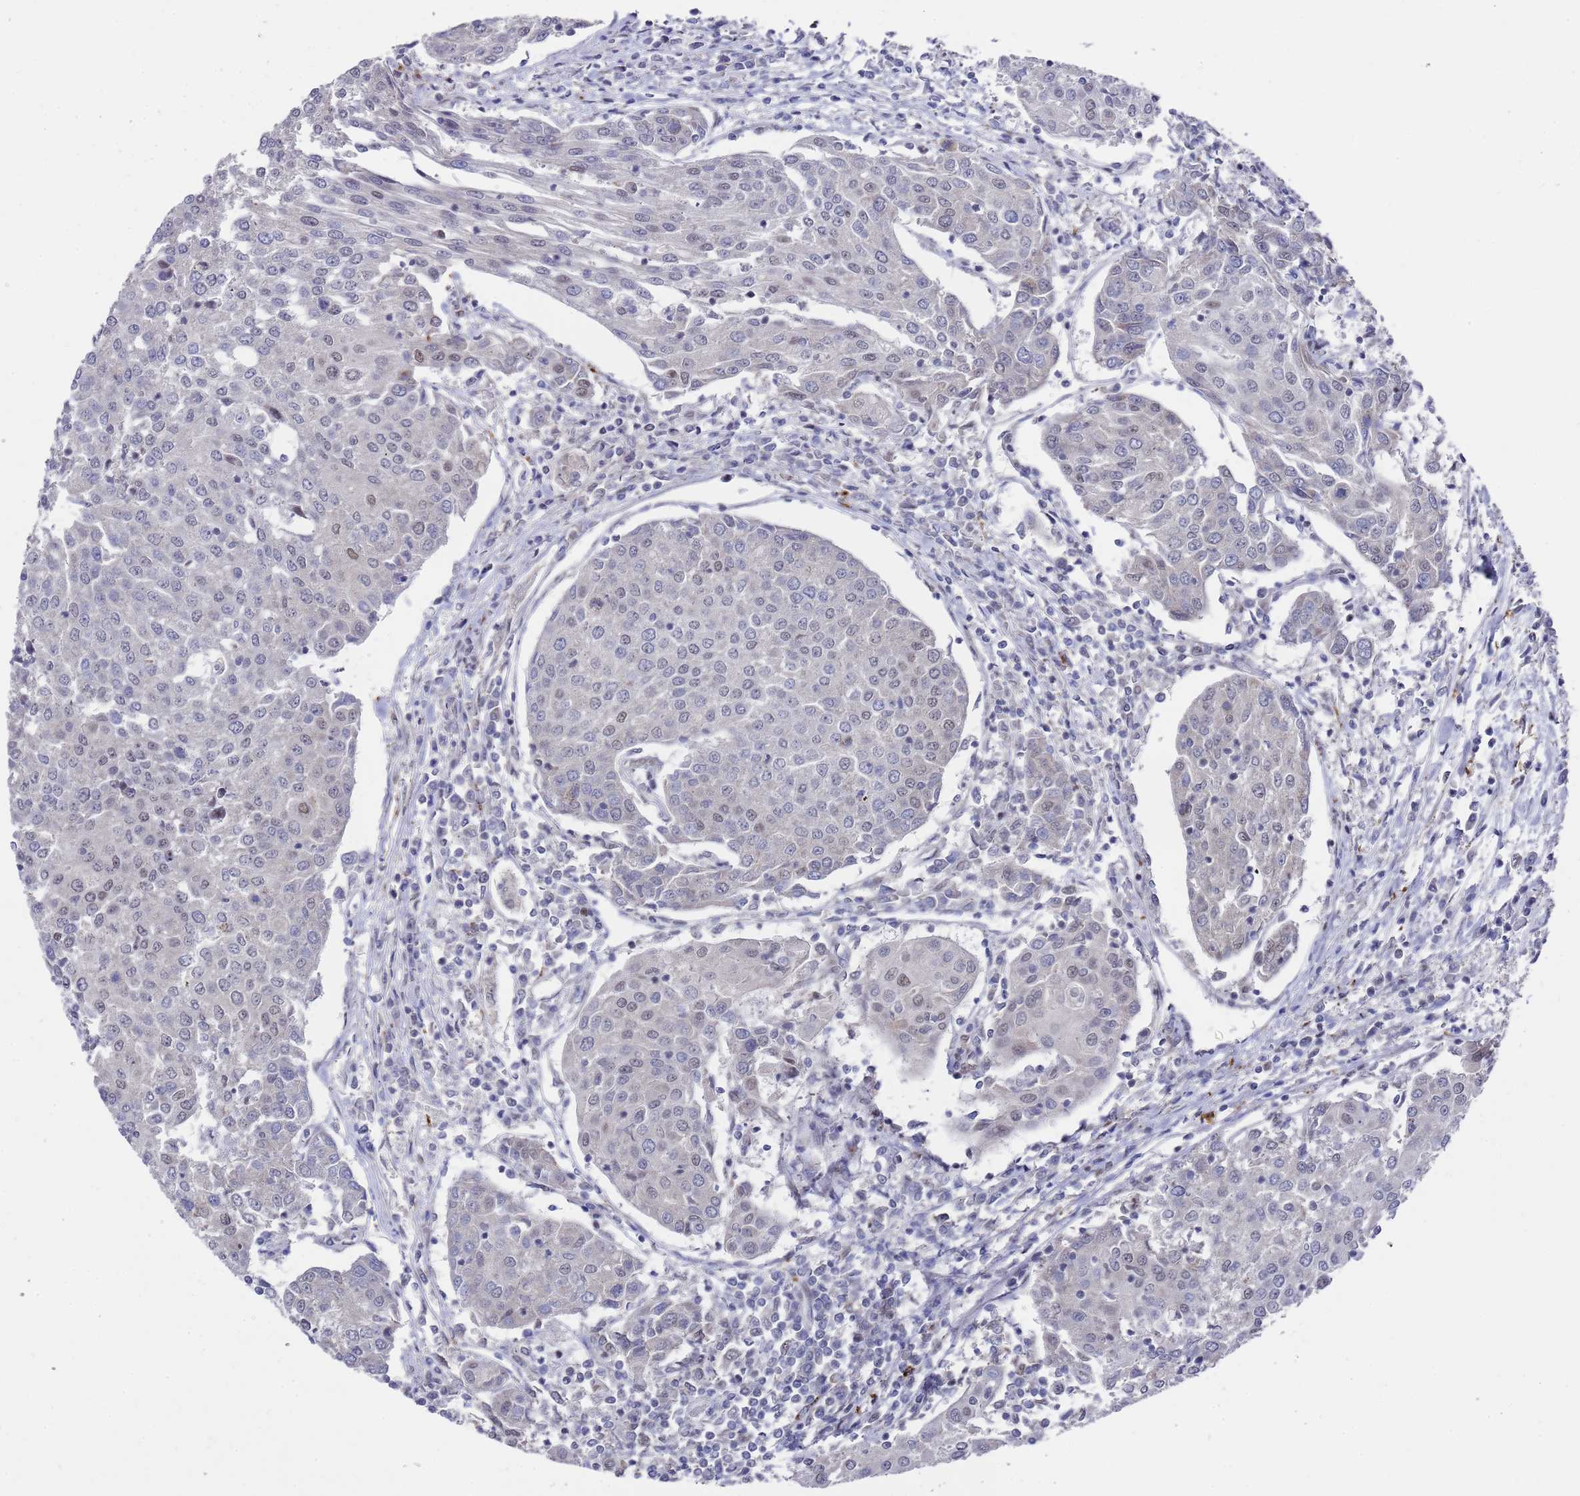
{"staining": {"intensity": "negative", "quantity": "none", "location": "none"}, "tissue": "urothelial cancer", "cell_type": "Tumor cells", "image_type": "cancer", "snomed": [{"axis": "morphology", "description": "Urothelial carcinoma, High grade"}, {"axis": "topography", "description": "Urinary bladder"}], "caption": "The histopathology image reveals no staining of tumor cells in urothelial cancer. The staining was performed using DAB to visualize the protein expression in brown, while the nuclei were stained in blue with hematoxylin (Magnification: 20x).", "gene": "COPS6", "patient": {"sex": "female", "age": 85}}